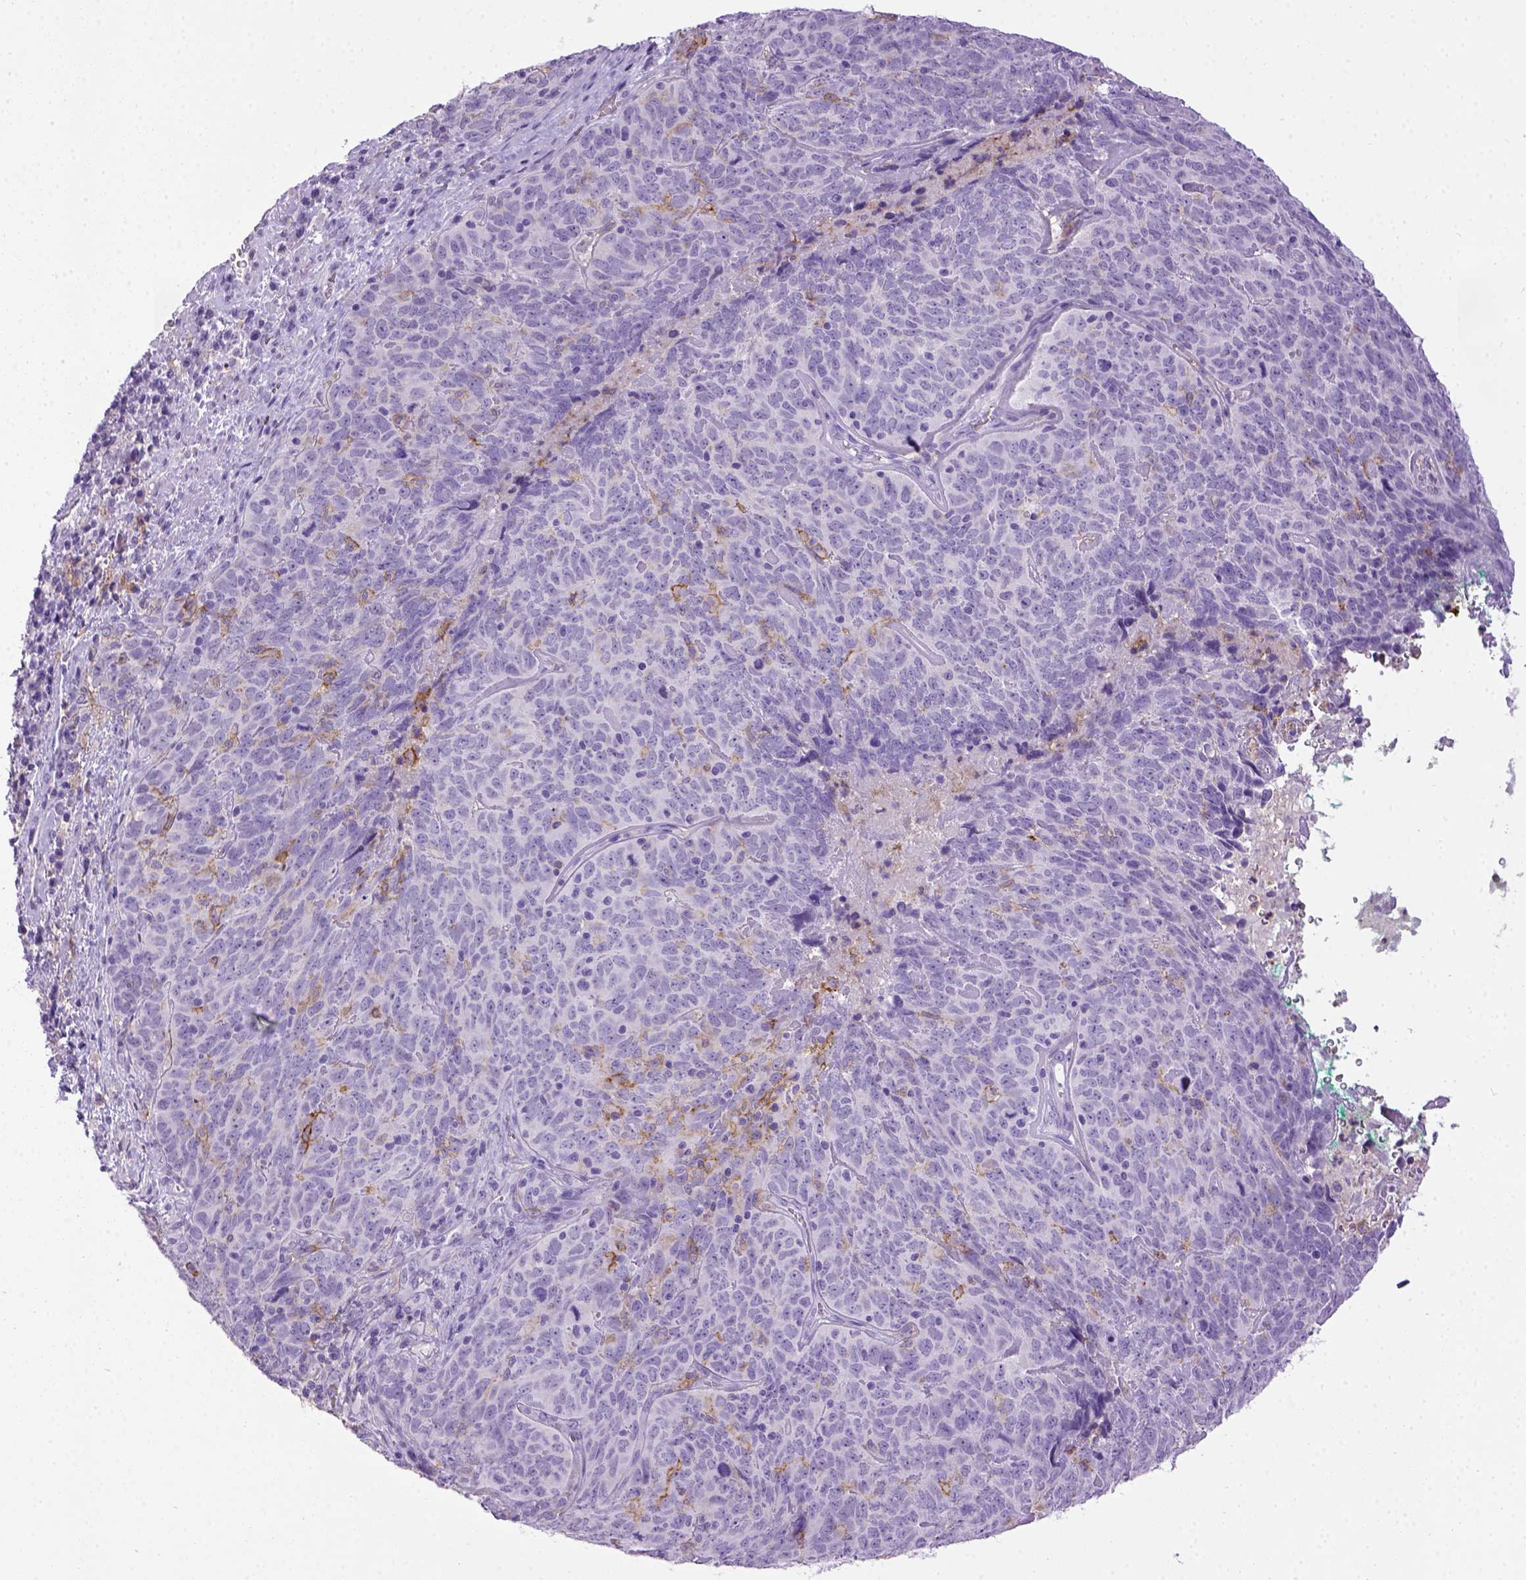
{"staining": {"intensity": "negative", "quantity": "none", "location": "none"}, "tissue": "skin cancer", "cell_type": "Tumor cells", "image_type": "cancer", "snomed": [{"axis": "morphology", "description": "Squamous cell carcinoma, NOS"}, {"axis": "topography", "description": "Skin"}, {"axis": "topography", "description": "Anal"}], "caption": "Micrograph shows no significant protein expression in tumor cells of squamous cell carcinoma (skin). The staining was performed using DAB to visualize the protein expression in brown, while the nuclei were stained in blue with hematoxylin (Magnification: 20x).", "gene": "ITGAX", "patient": {"sex": "female", "age": 51}}